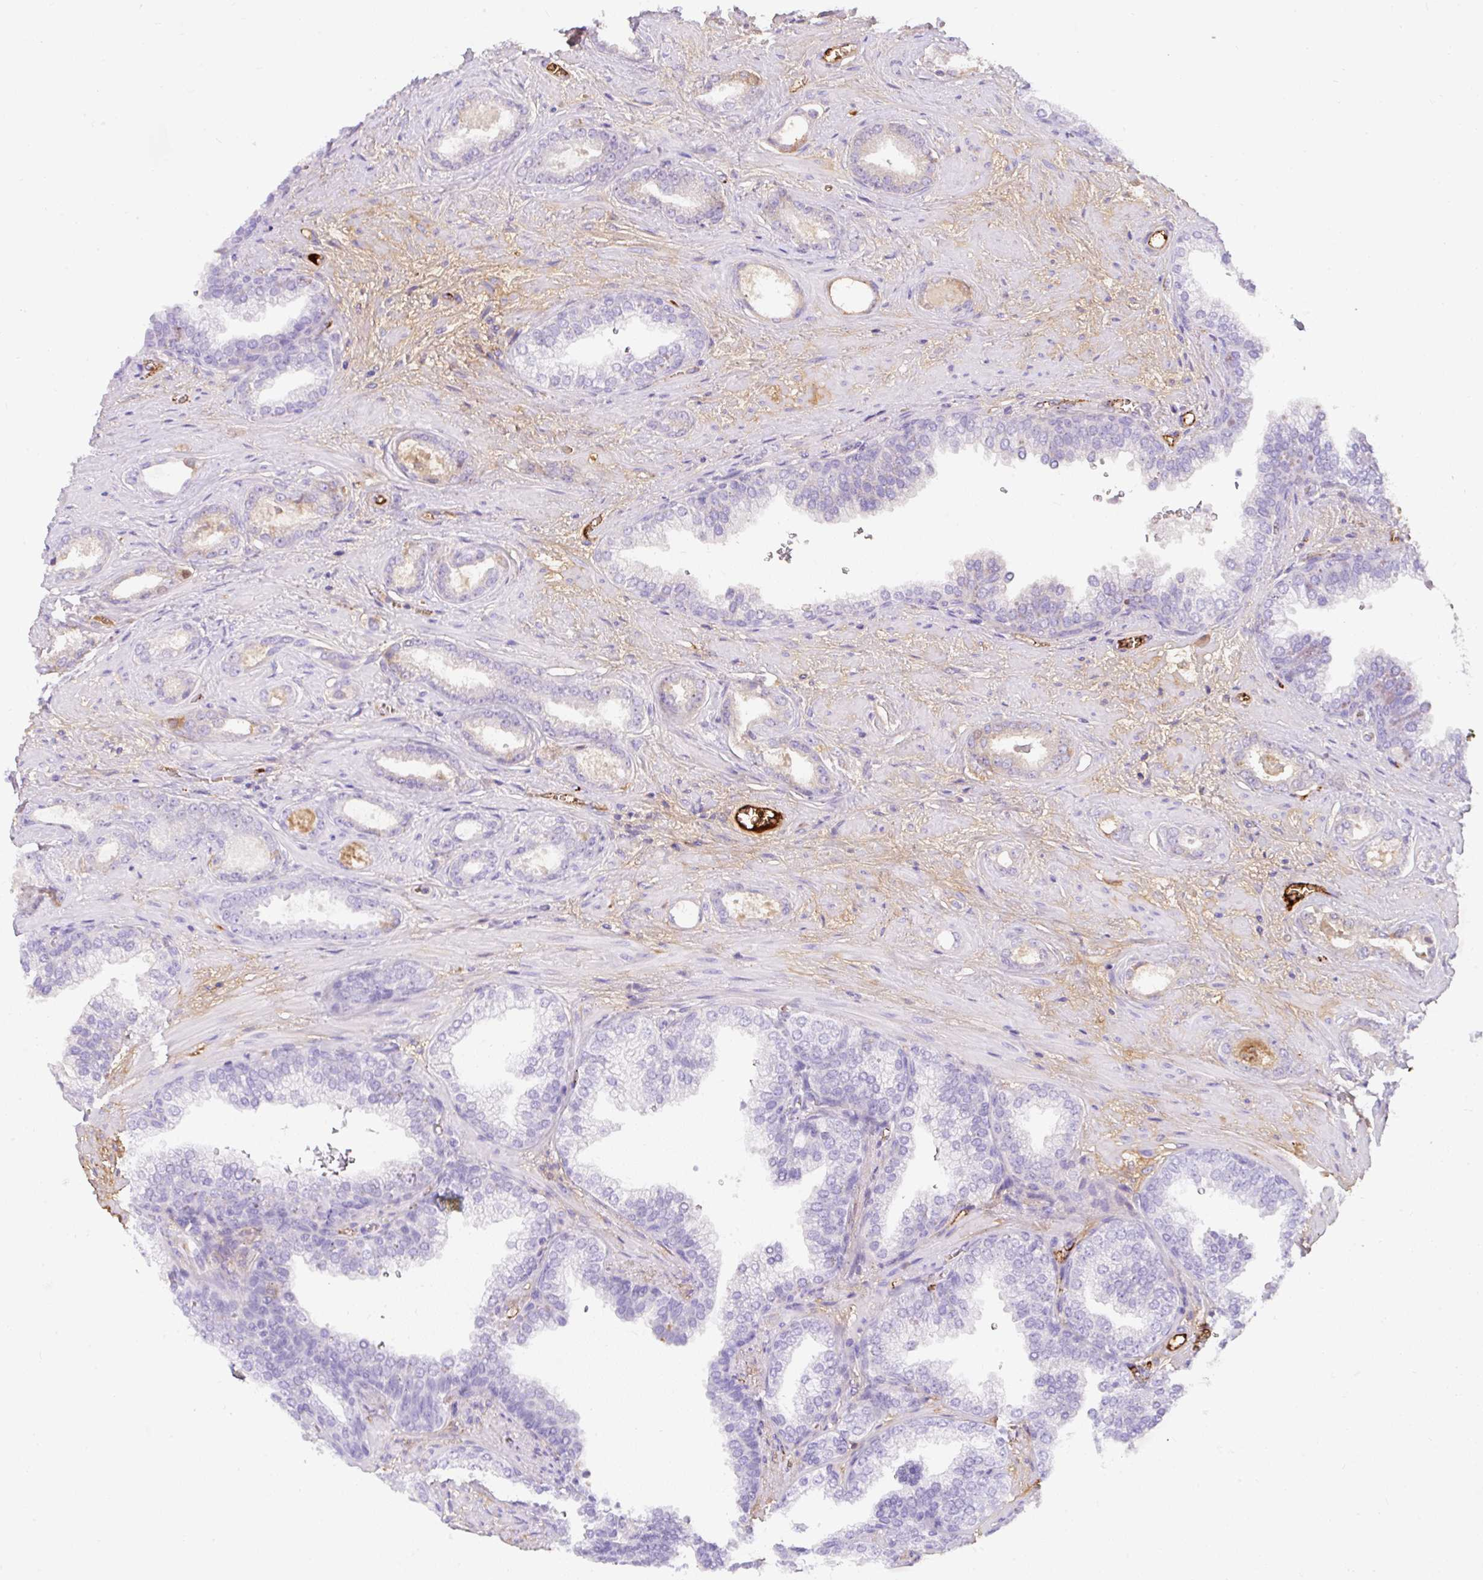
{"staining": {"intensity": "negative", "quantity": "none", "location": "none"}, "tissue": "prostate cancer", "cell_type": "Tumor cells", "image_type": "cancer", "snomed": [{"axis": "morphology", "description": "Adenocarcinoma, High grade"}, {"axis": "topography", "description": "Prostate"}], "caption": "Immunohistochemical staining of prostate adenocarcinoma (high-grade) shows no significant staining in tumor cells. (DAB immunohistochemistry (IHC), high magnification).", "gene": "APOC4-APOC2", "patient": {"sex": "male", "age": 58}}